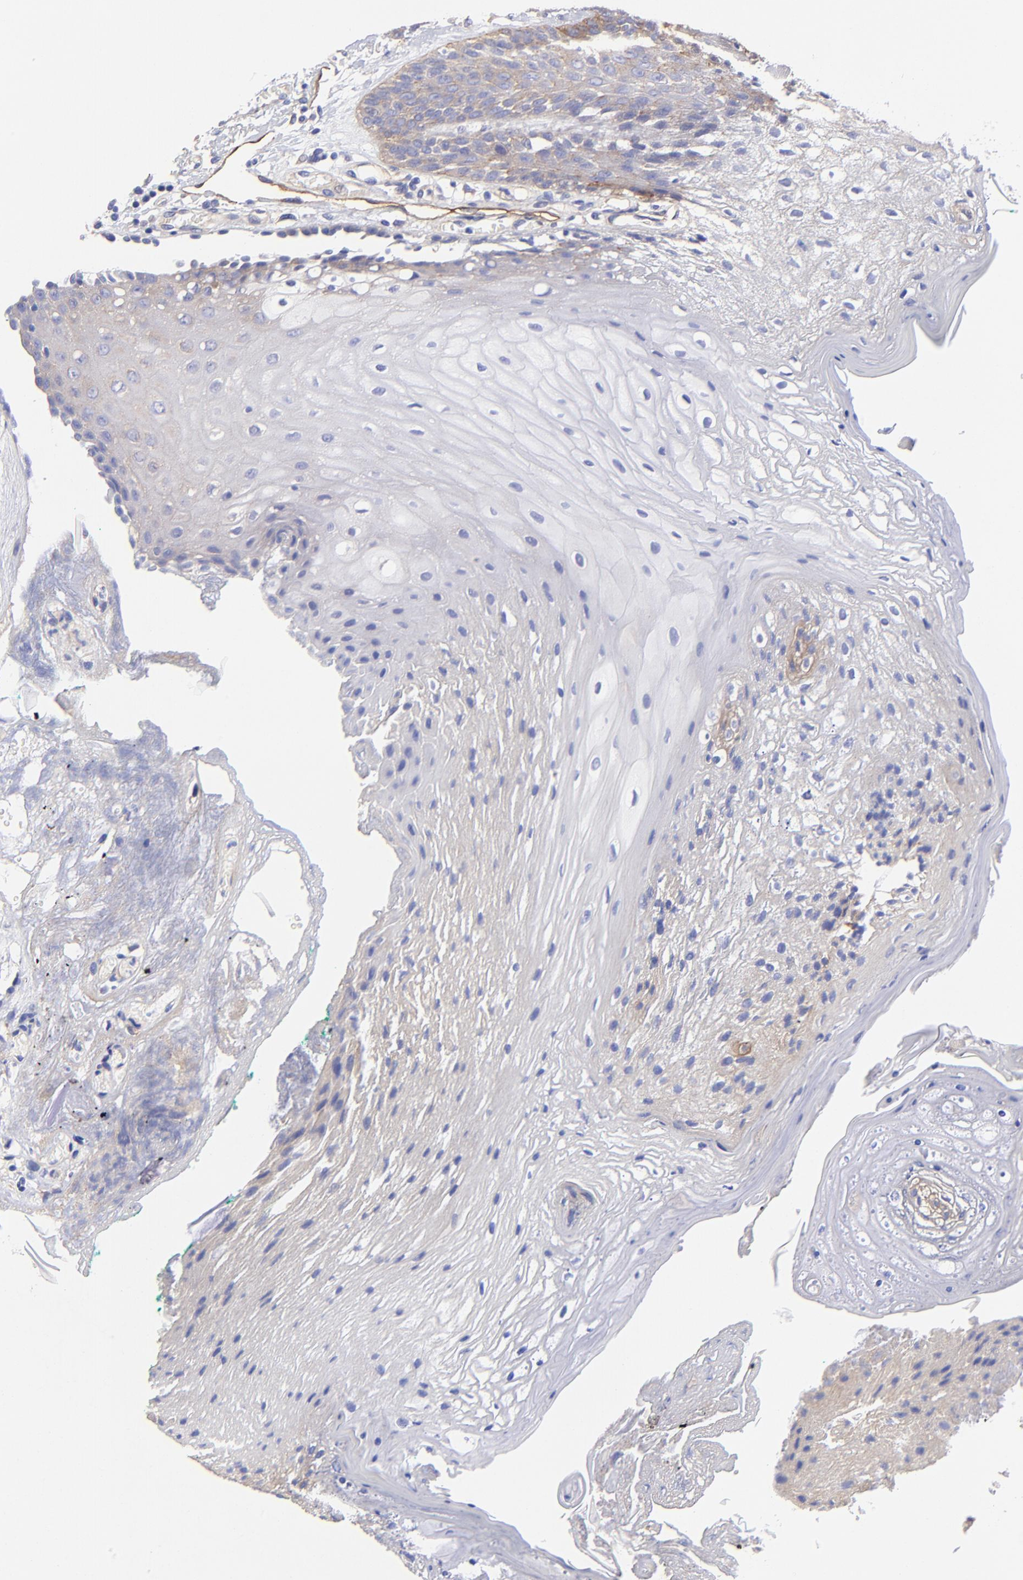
{"staining": {"intensity": "weak", "quantity": "<25%", "location": "cytoplasmic/membranous"}, "tissue": "oral mucosa", "cell_type": "Squamous epithelial cells", "image_type": "normal", "snomed": [{"axis": "morphology", "description": "Normal tissue, NOS"}, {"axis": "morphology", "description": "Squamous cell carcinoma, NOS"}, {"axis": "topography", "description": "Skeletal muscle"}, {"axis": "topography", "description": "Oral tissue"}, {"axis": "topography", "description": "Head-Neck"}], "caption": "Histopathology image shows no protein positivity in squamous epithelial cells of normal oral mucosa. Brightfield microscopy of immunohistochemistry stained with DAB (3,3'-diaminobenzidine) (brown) and hematoxylin (blue), captured at high magnification.", "gene": "PPFIBP1", "patient": {"sex": "female", "age": 84}}